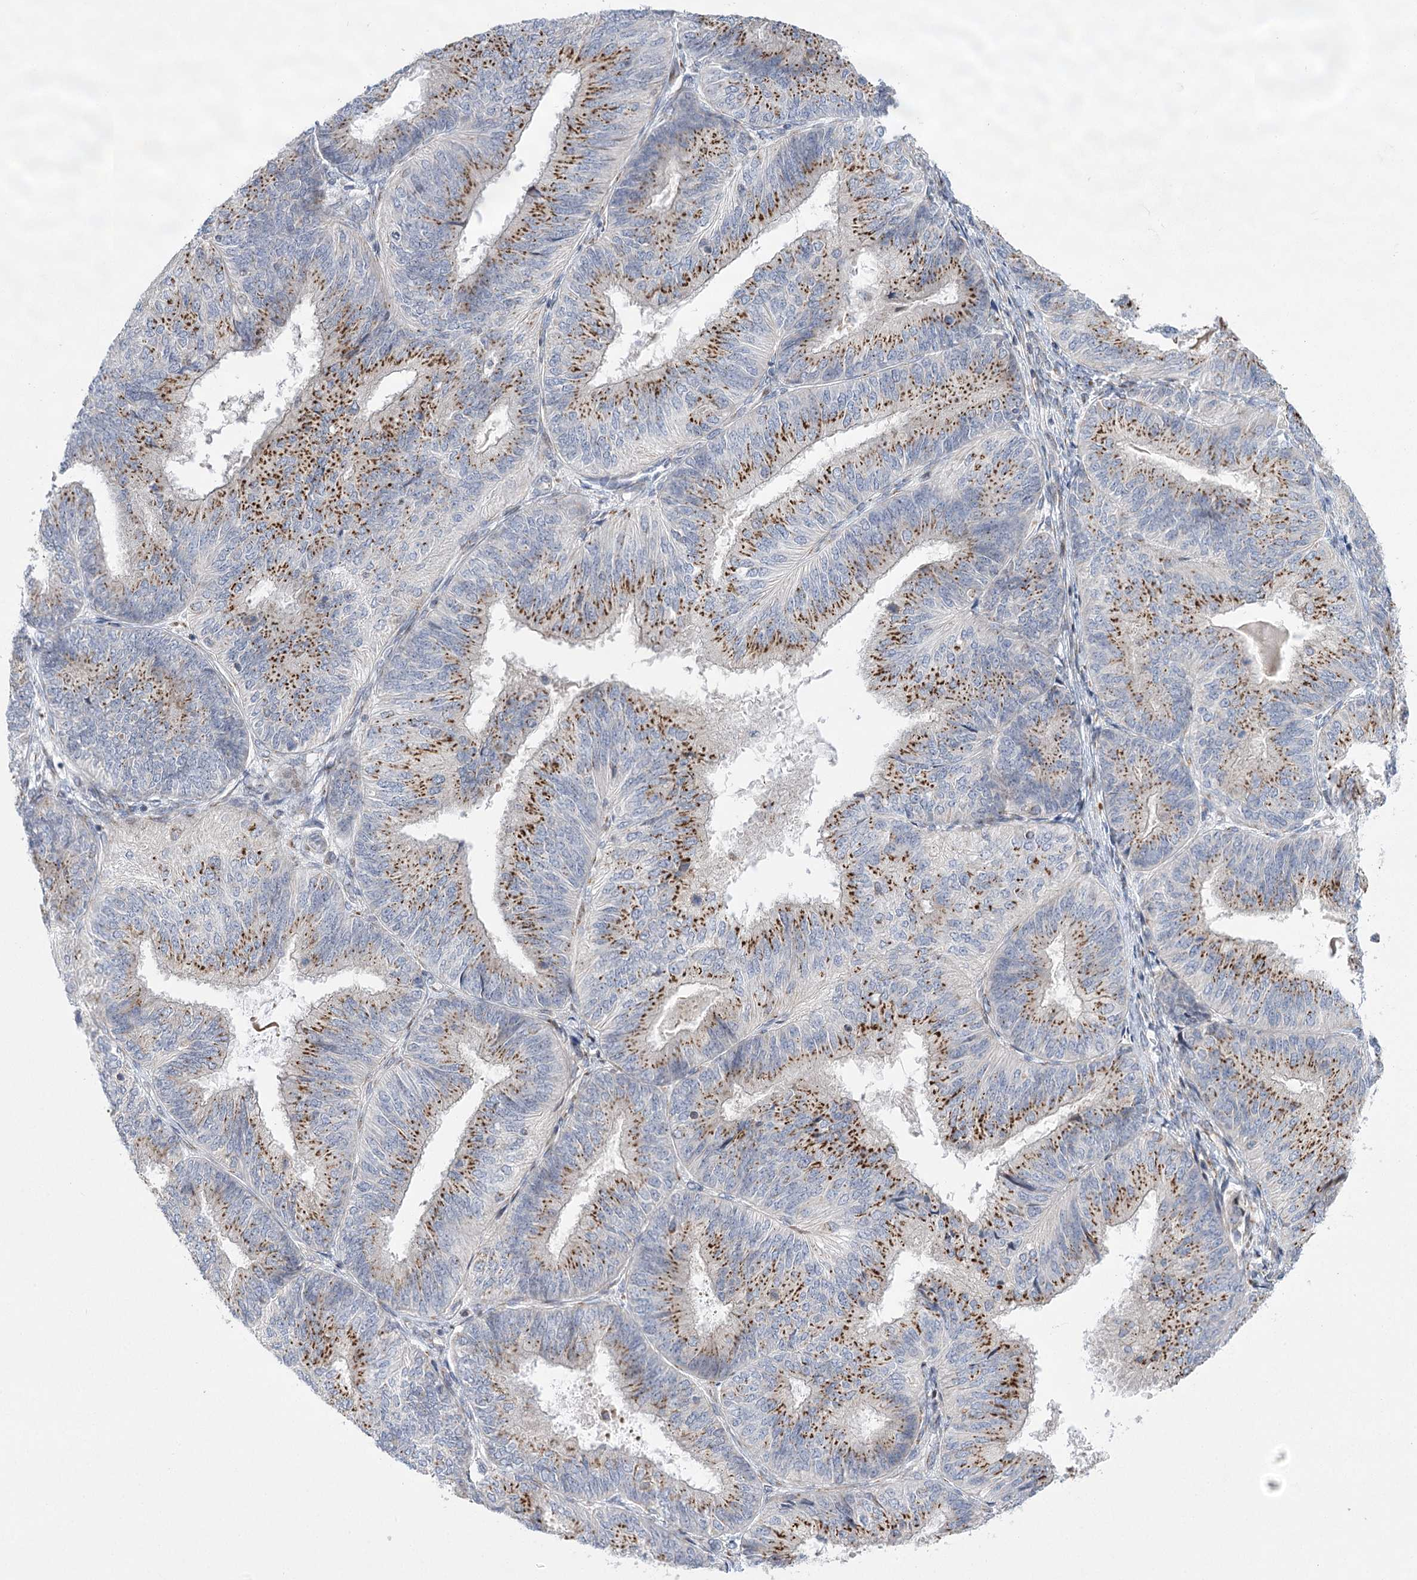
{"staining": {"intensity": "moderate", "quantity": ">75%", "location": "cytoplasmic/membranous"}, "tissue": "endometrial cancer", "cell_type": "Tumor cells", "image_type": "cancer", "snomed": [{"axis": "morphology", "description": "Adenocarcinoma, NOS"}, {"axis": "topography", "description": "Endometrium"}], "caption": "Protein expression by IHC exhibits moderate cytoplasmic/membranous staining in about >75% of tumor cells in adenocarcinoma (endometrial).", "gene": "NME7", "patient": {"sex": "female", "age": 58}}